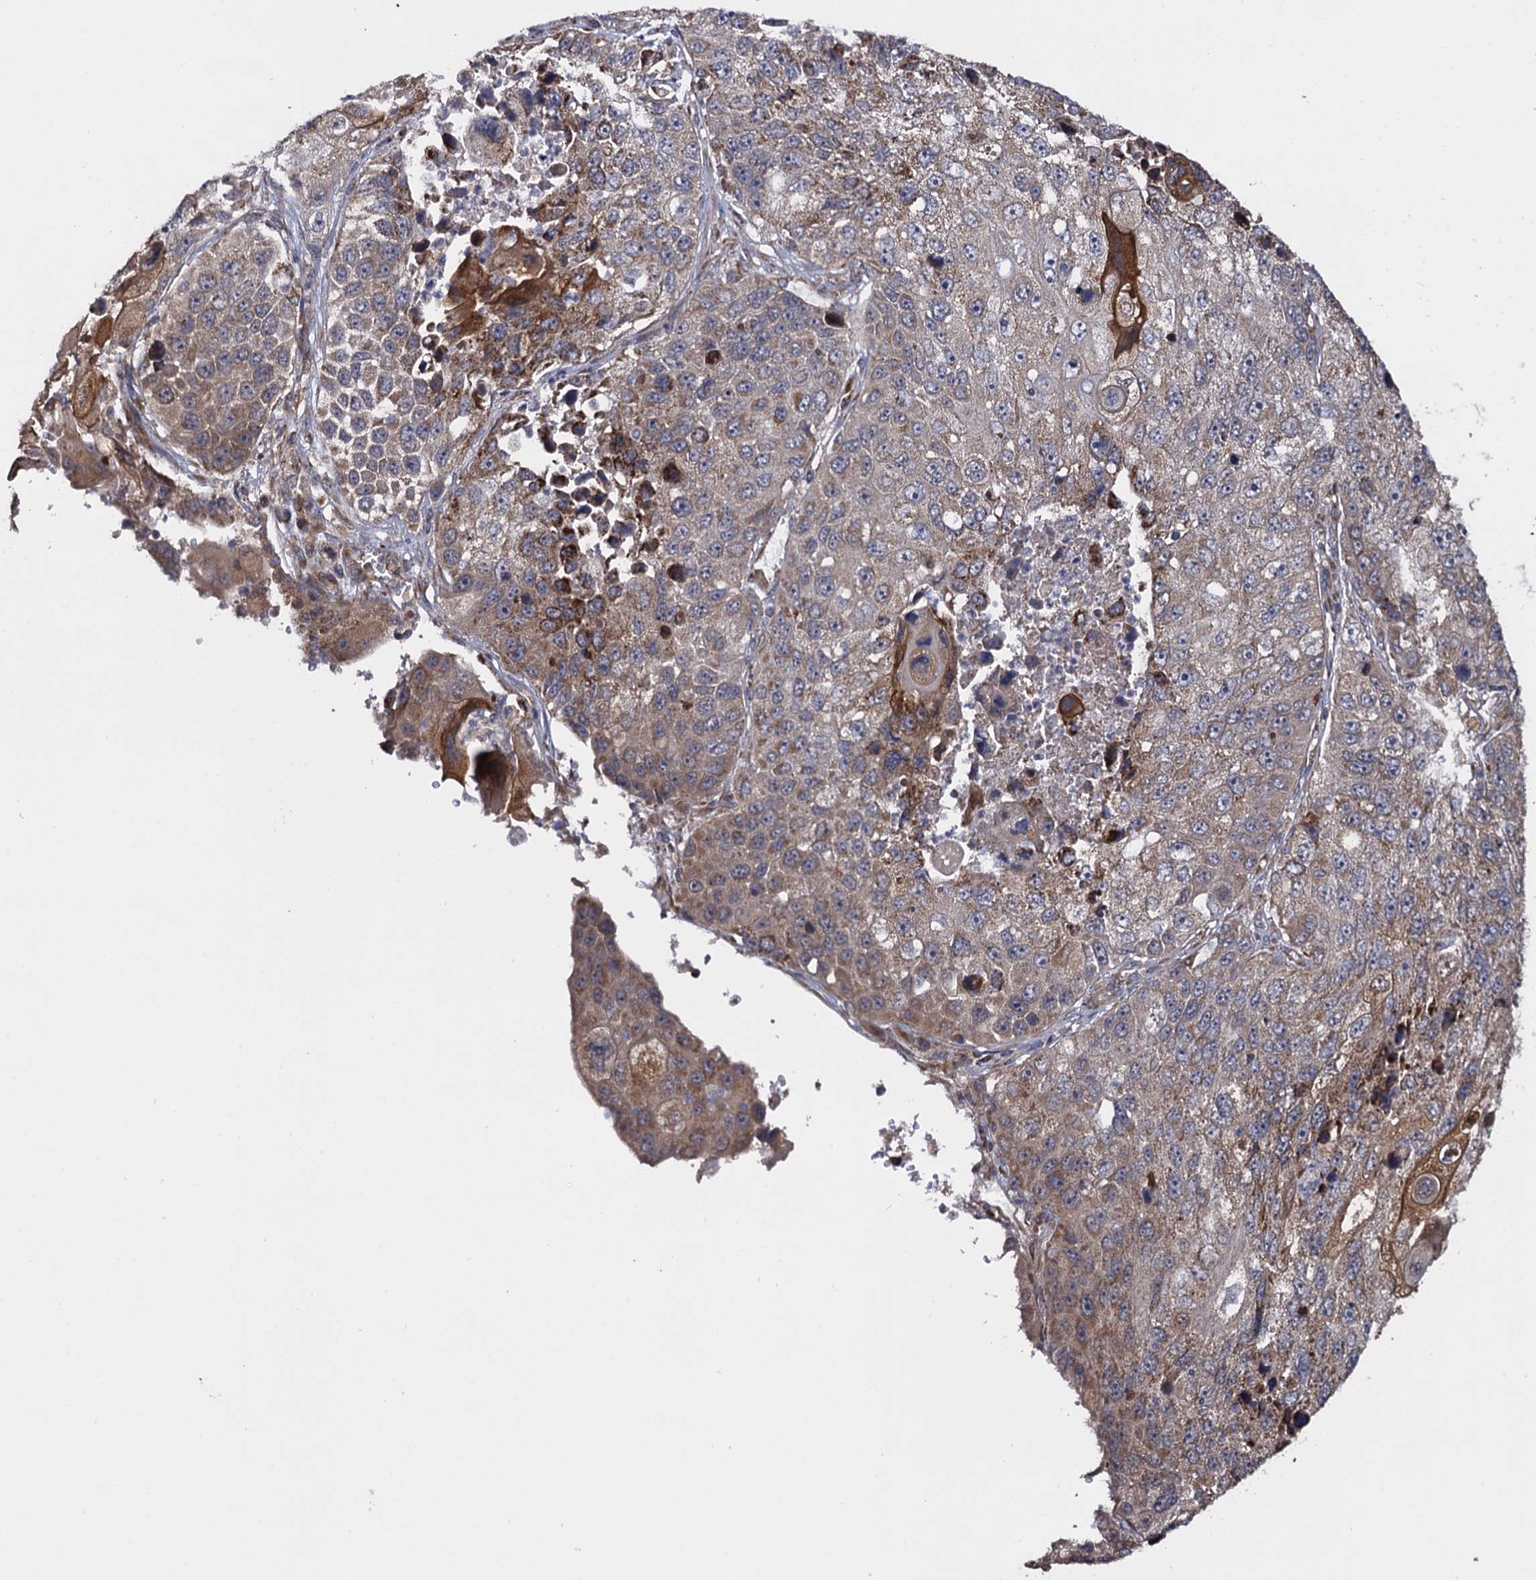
{"staining": {"intensity": "moderate", "quantity": "25%-75%", "location": "cytoplasmic/membranous"}, "tissue": "lung cancer", "cell_type": "Tumor cells", "image_type": "cancer", "snomed": [{"axis": "morphology", "description": "Squamous cell carcinoma, NOS"}, {"axis": "topography", "description": "Lung"}], "caption": "Lung squamous cell carcinoma stained for a protein (brown) displays moderate cytoplasmic/membranous positive positivity in about 25%-75% of tumor cells.", "gene": "HAUS1", "patient": {"sex": "male", "age": 61}}